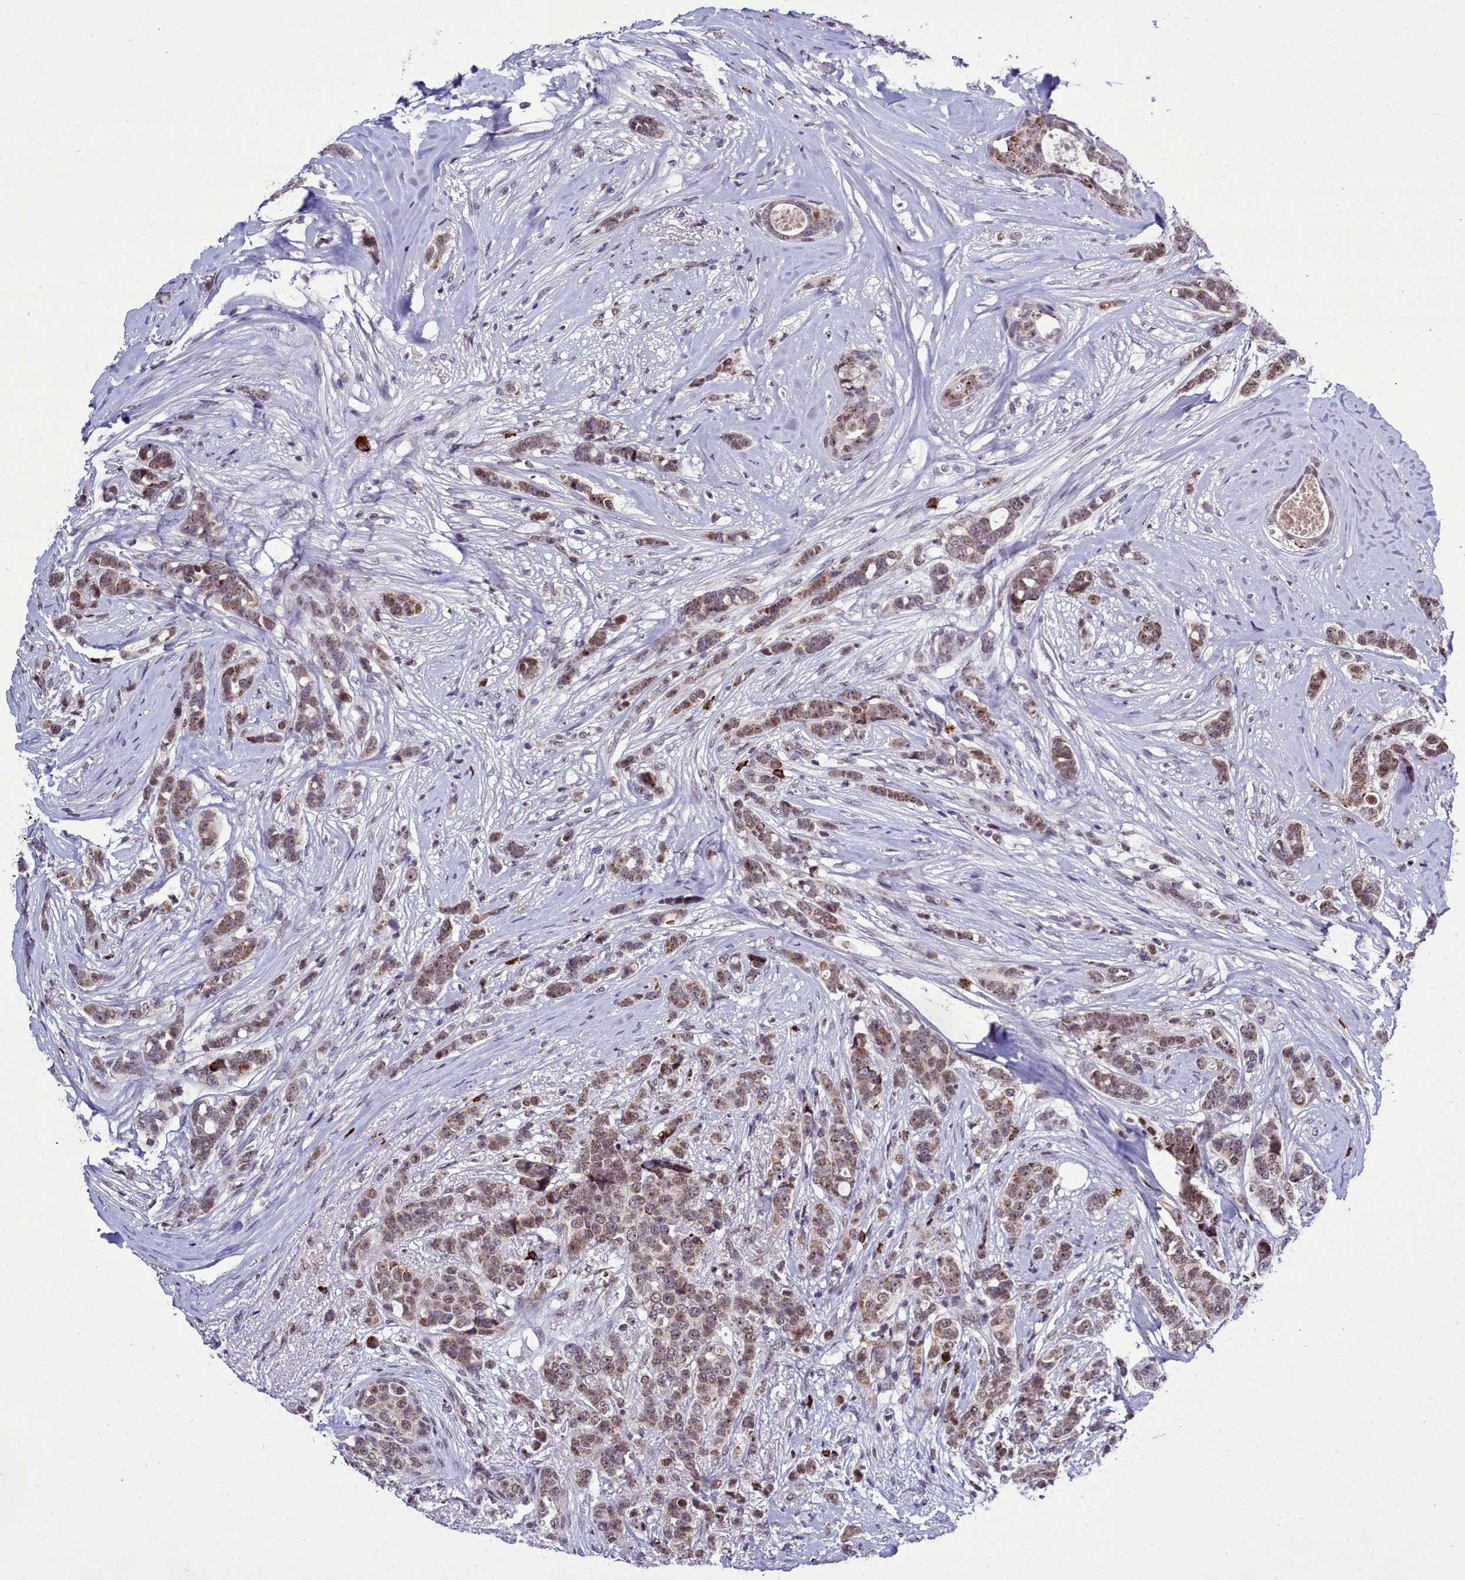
{"staining": {"intensity": "moderate", "quantity": ">75%", "location": "nuclear"}, "tissue": "breast cancer", "cell_type": "Tumor cells", "image_type": "cancer", "snomed": [{"axis": "morphology", "description": "Lobular carcinoma"}, {"axis": "topography", "description": "Breast"}], "caption": "Brown immunohistochemical staining in human lobular carcinoma (breast) reveals moderate nuclear expression in approximately >75% of tumor cells. The protein of interest is shown in brown color, while the nuclei are stained blue.", "gene": "POM121L2", "patient": {"sex": "female", "age": 51}}